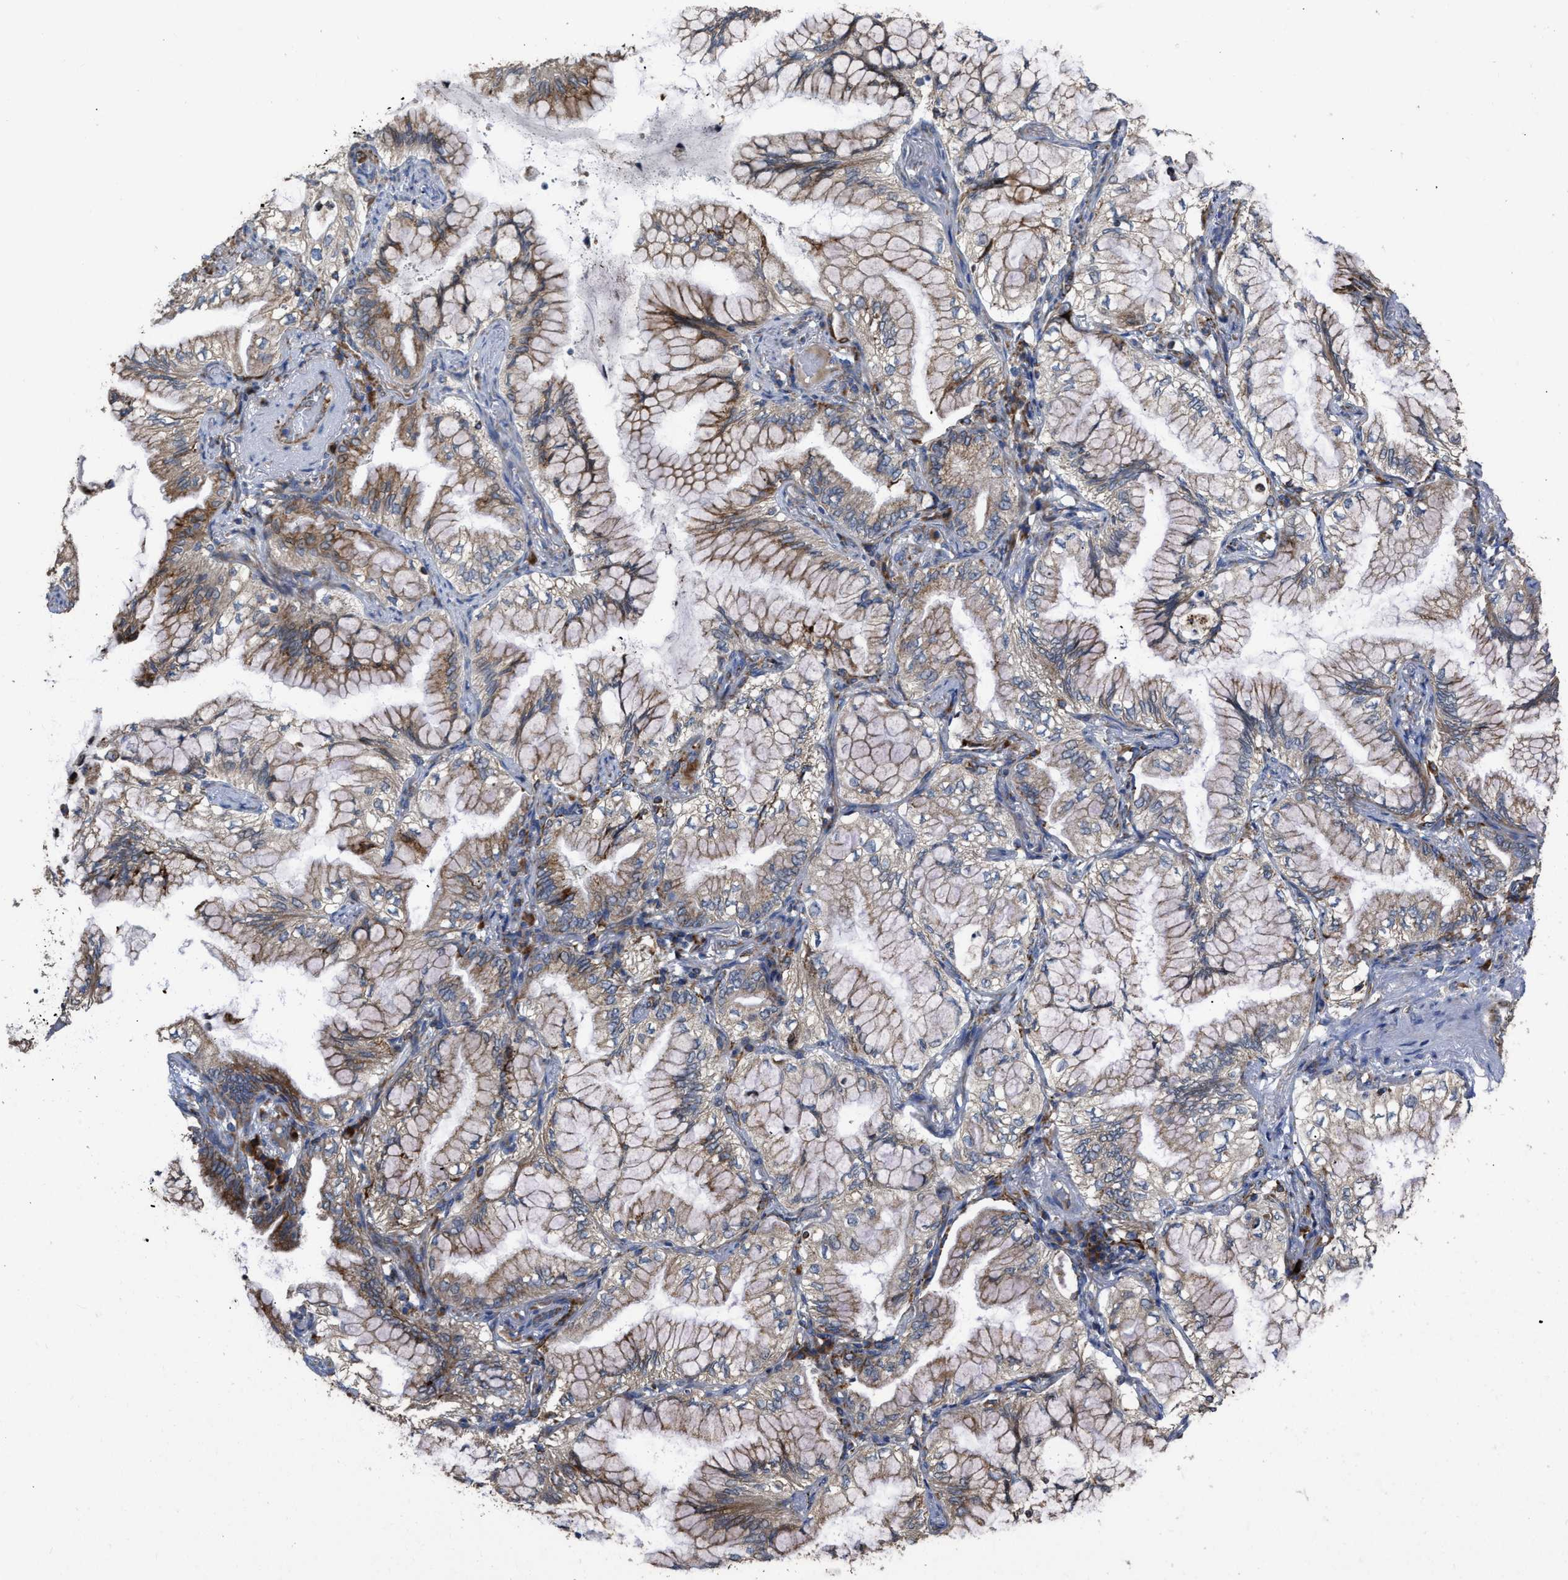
{"staining": {"intensity": "moderate", "quantity": ">75%", "location": "cytoplasmic/membranous"}, "tissue": "lung cancer", "cell_type": "Tumor cells", "image_type": "cancer", "snomed": [{"axis": "morphology", "description": "Adenocarcinoma, NOS"}, {"axis": "topography", "description": "Lung"}], "caption": "Immunohistochemical staining of adenocarcinoma (lung) displays medium levels of moderate cytoplasmic/membranous protein staining in about >75% of tumor cells.", "gene": "AK2", "patient": {"sex": "female", "age": 70}}